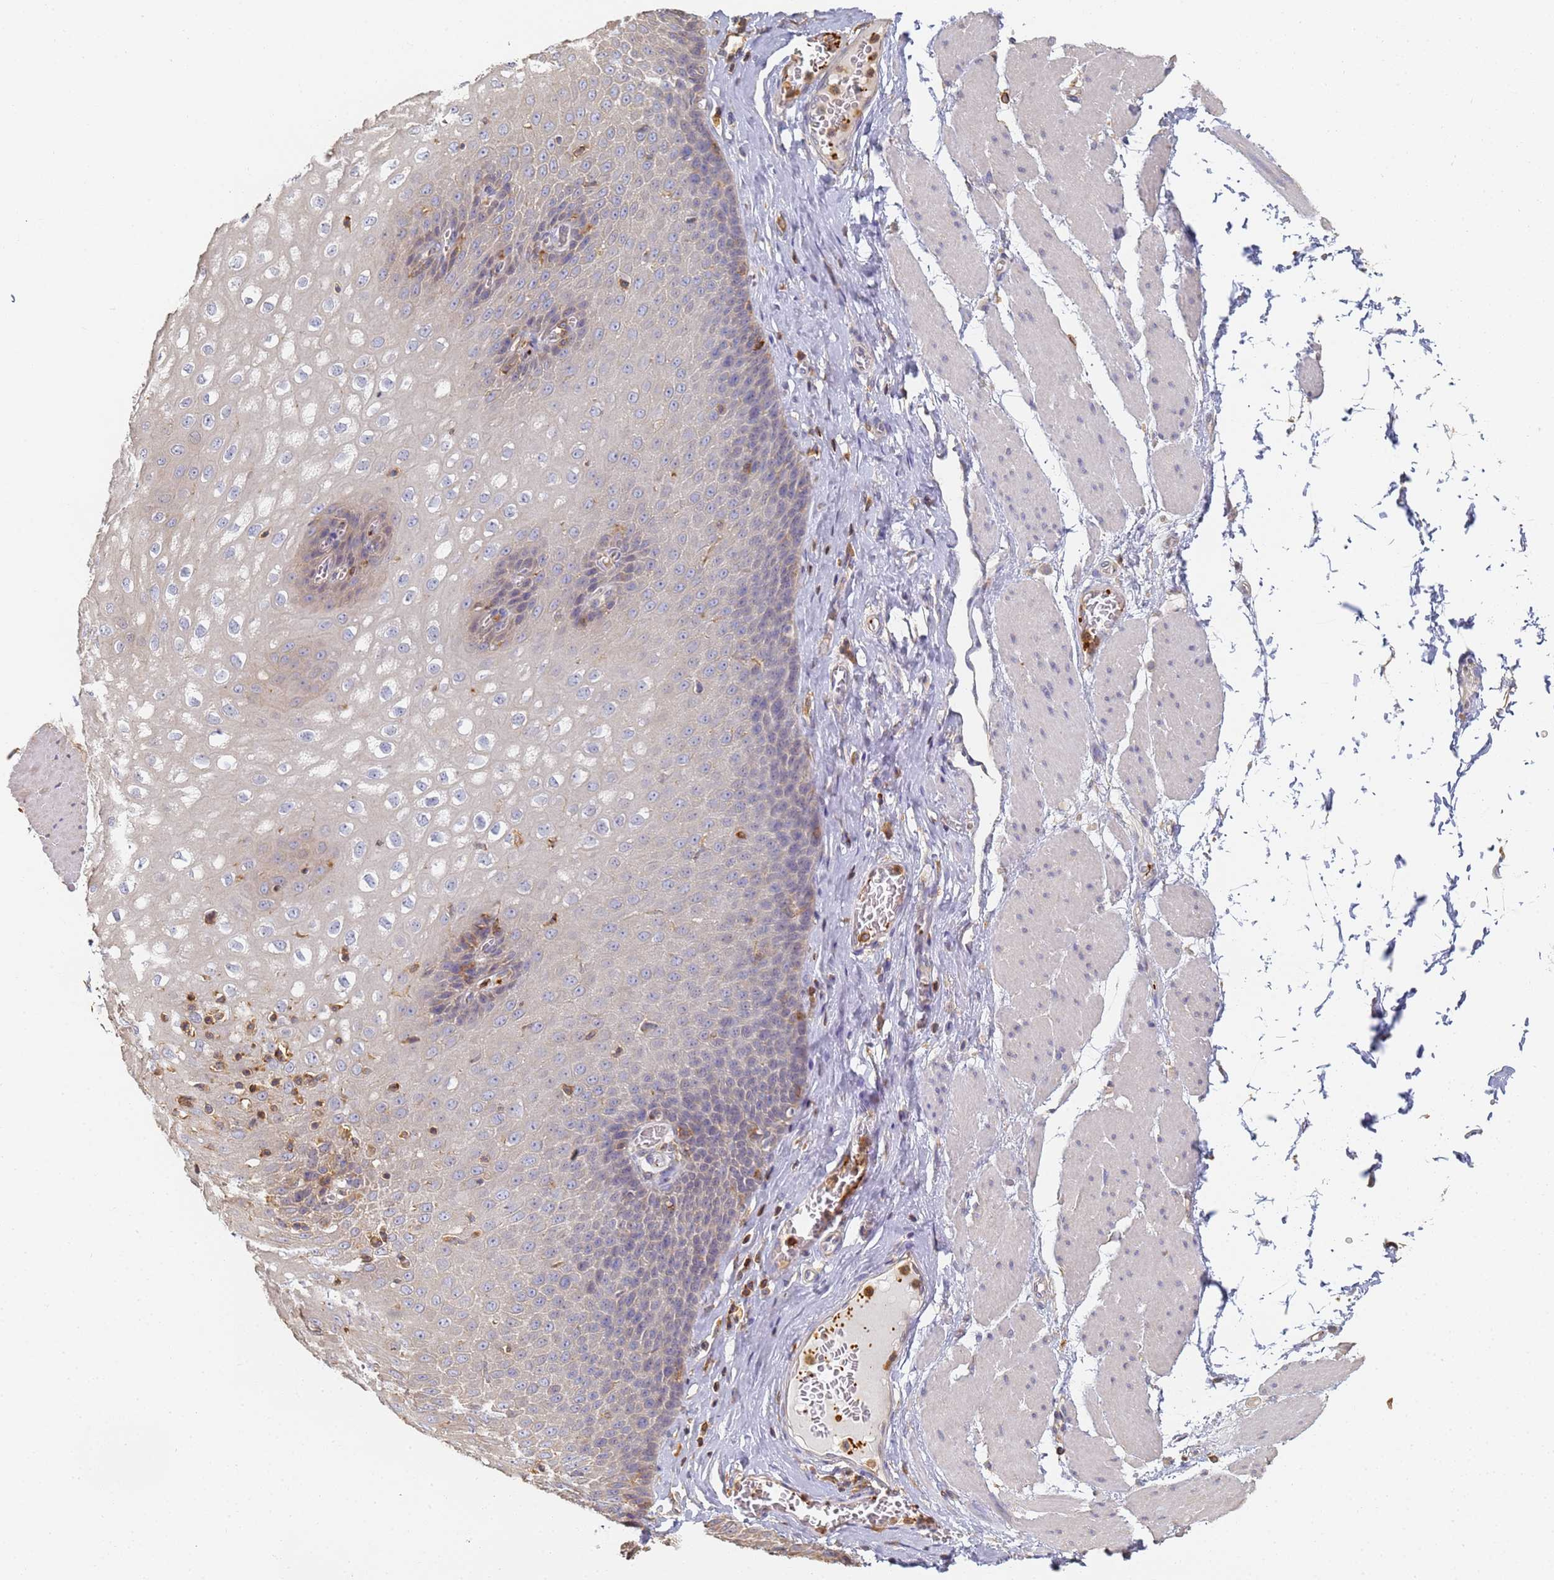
{"staining": {"intensity": "negative", "quantity": "none", "location": "none"}, "tissue": "esophagus", "cell_type": "Squamous epithelial cells", "image_type": "normal", "snomed": [{"axis": "morphology", "description": "Normal tissue, NOS"}, {"axis": "topography", "description": "Esophagus"}], "caption": "Esophagus stained for a protein using IHC demonstrates no positivity squamous epithelial cells.", "gene": "BIN2", "patient": {"sex": "male", "age": 60}}